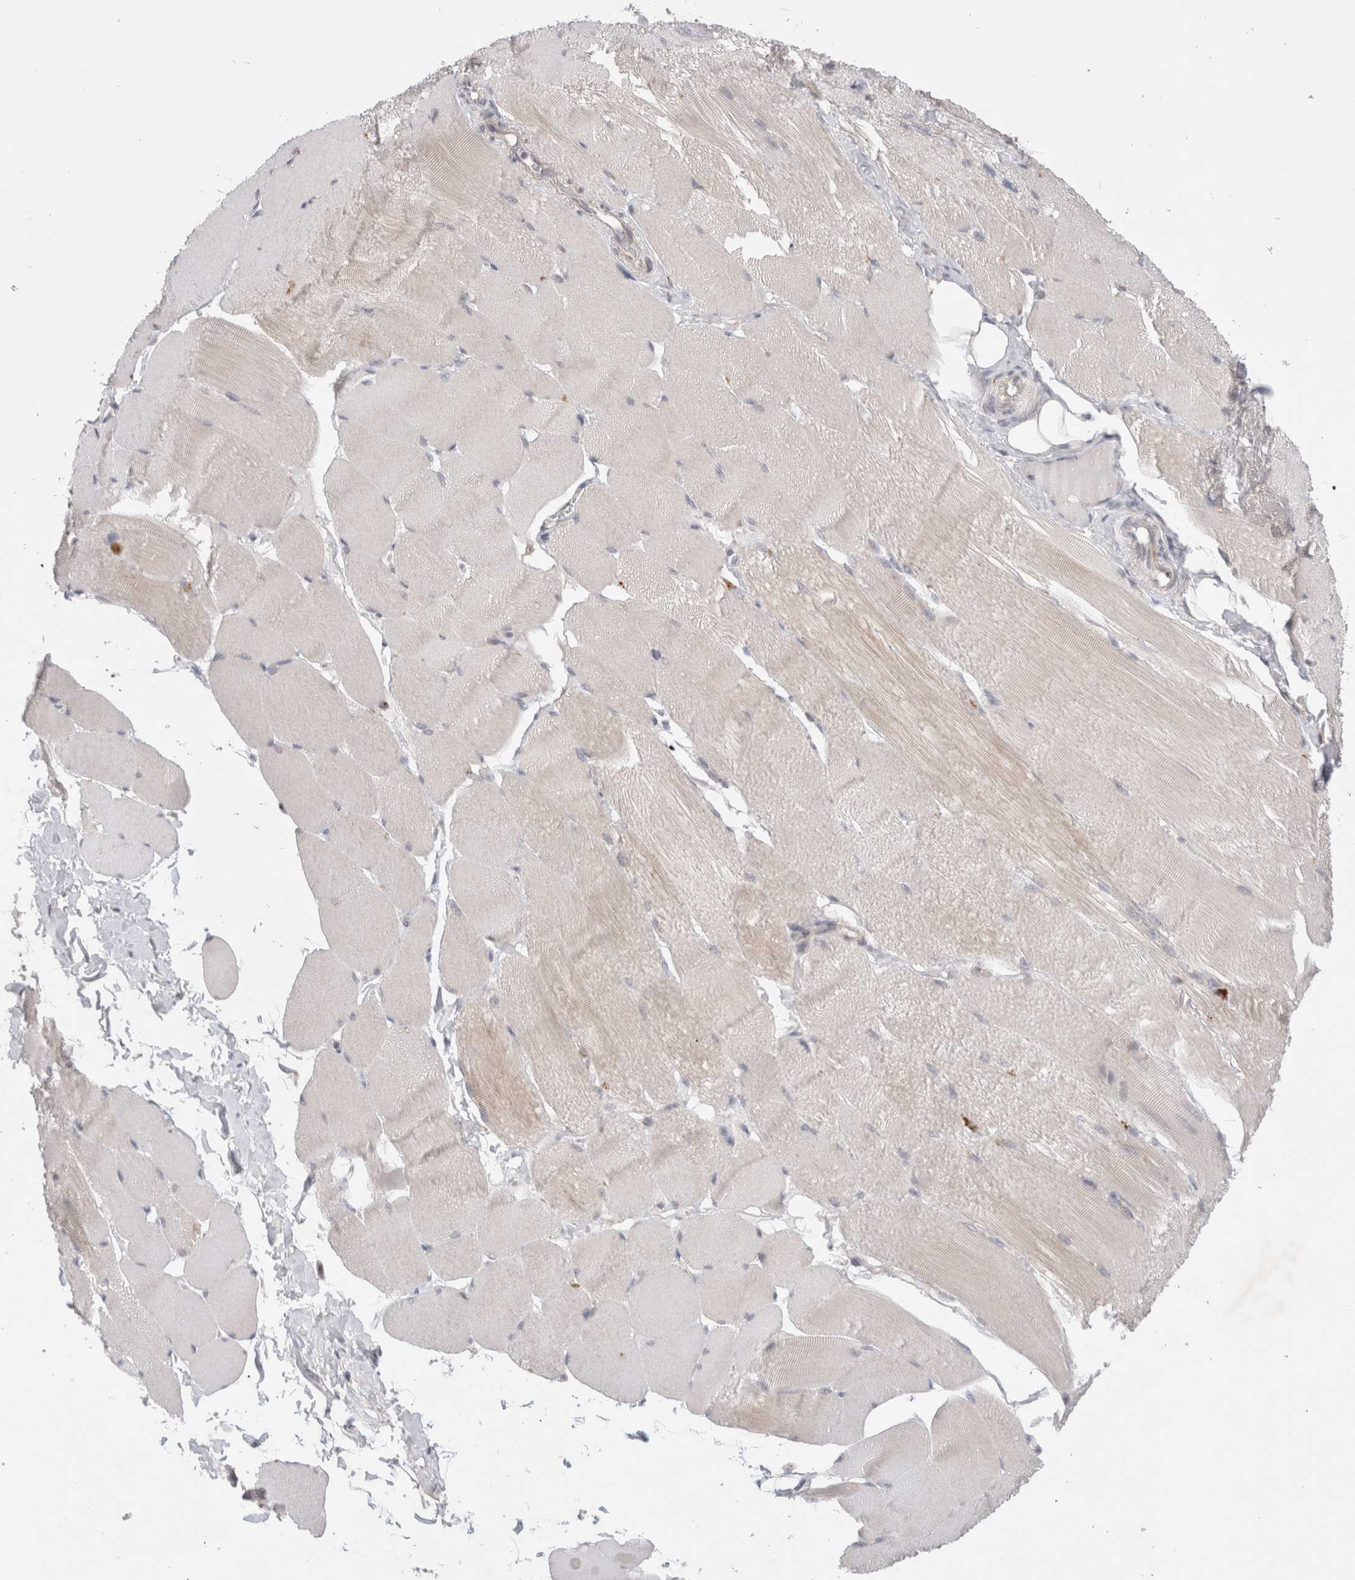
{"staining": {"intensity": "negative", "quantity": "none", "location": "none"}, "tissue": "skeletal muscle", "cell_type": "Myocytes", "image_type": "normal", "snomed": [{"axis": "morphology", "description": "Normal tissue, NOS"}, {"axis": "topography", "description": "Skin"}, {"axis": "topography", "description": "Skeletal muscle"}], "caption": "DAB immunohistochemical staining of unremarkable skeletal muscle exhibits no significant expression in myocytes.", "gene": "BICD2", "patient": {"sex": "male", "age": 83}}